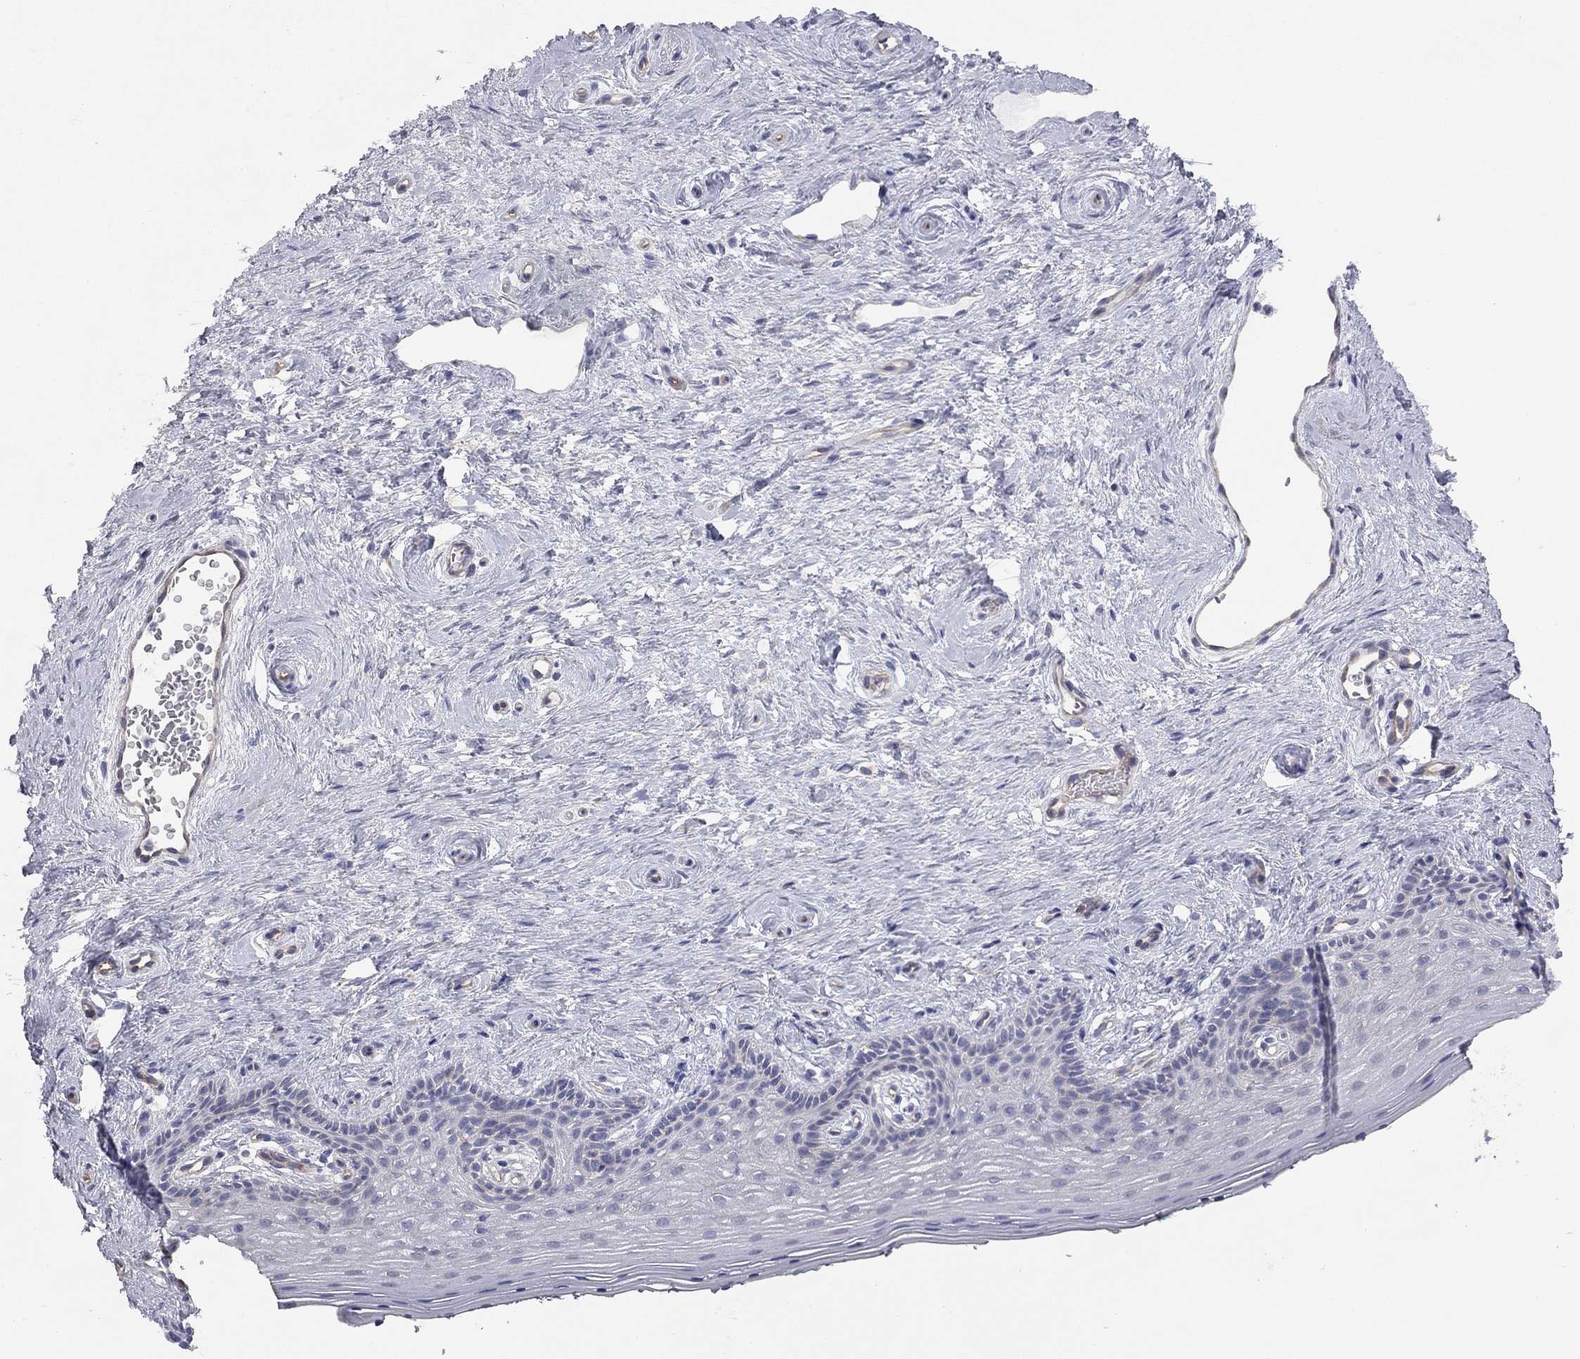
{"staining": {"intensity": "negative", "quantity": "none", "location": "none"}, "tissue": "vagina", "cell_type": "Squamous epithelial cells", "image_type": "normal", "snomed": [{"axis": "morphology", "description": "Normal tissue, NOS"}, {"axis": "topography", "description": "Vagina"}], "caption": "This is an immunohistochemistry (IHC) micrograph of normal human vagina. There is no expression in squamous epithelial cells.", "gene": "GPRC5B", "patient": {"sex": "female", "age": 45}}